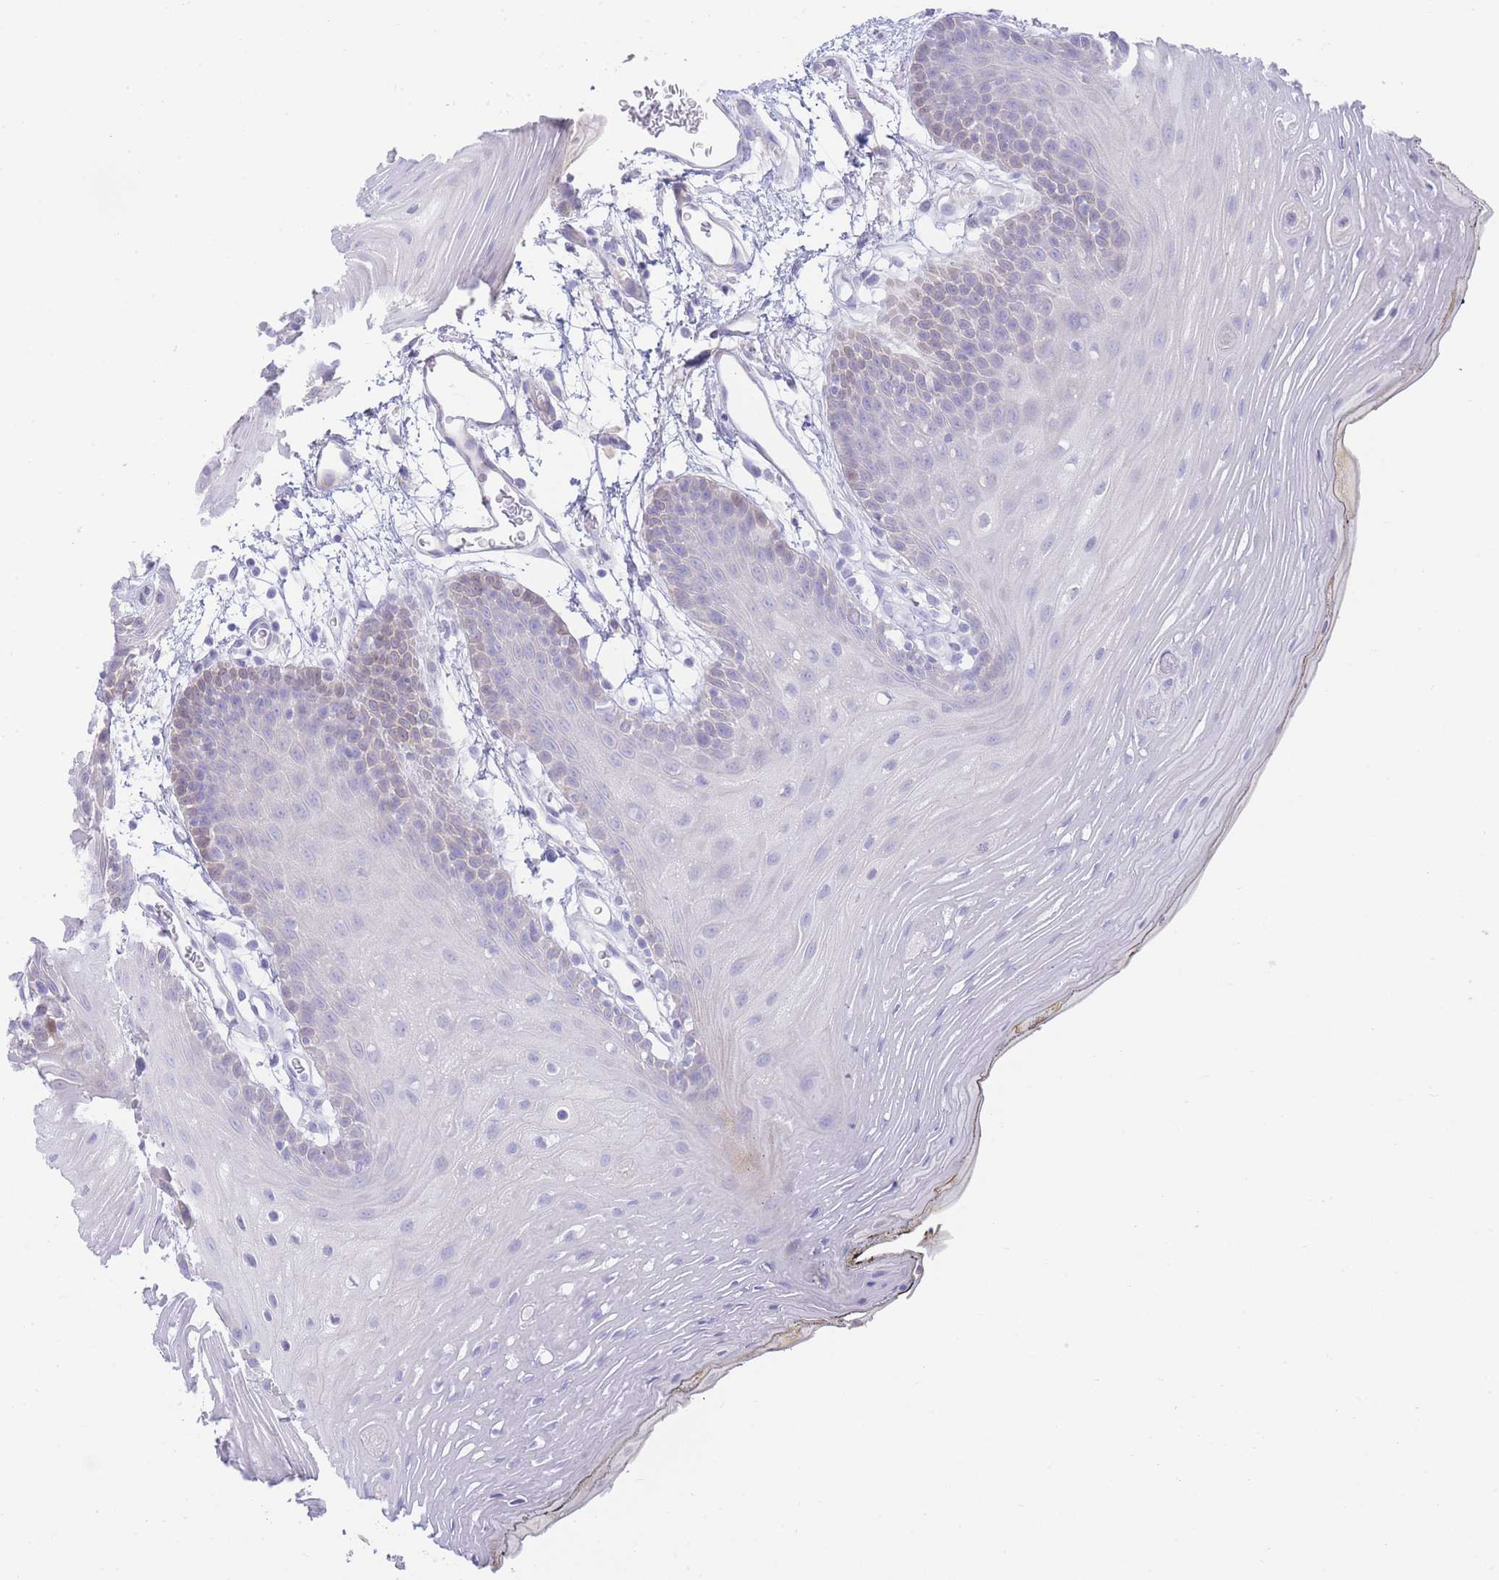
{"staining": {"intensity": "weak", "quantity": "<25%", "location": "nuclear"}, "tissue": "oral mucosa", "cell_type": "Squamous epithelial cells", "image_type": "normal", "snomed": [{"axis": "morphology", "description": "Normal tissue, NOS"}, {"axis": "topography", "description": "Oral tissue"}, {"axis": "topography", "description": "Tounge, NOS"}], "caption": "The histopathology image reveals no staining of squamous epithelial cells in unremarkable oral mucosa. The staining was performed using DAB to visualize the protein expression in brown, while the nuclei were stained in blue with hematoxylin (Magnification: 20x).", "gene": "LRRC37A2", "patient": {"sex": "female", "age": 81}}